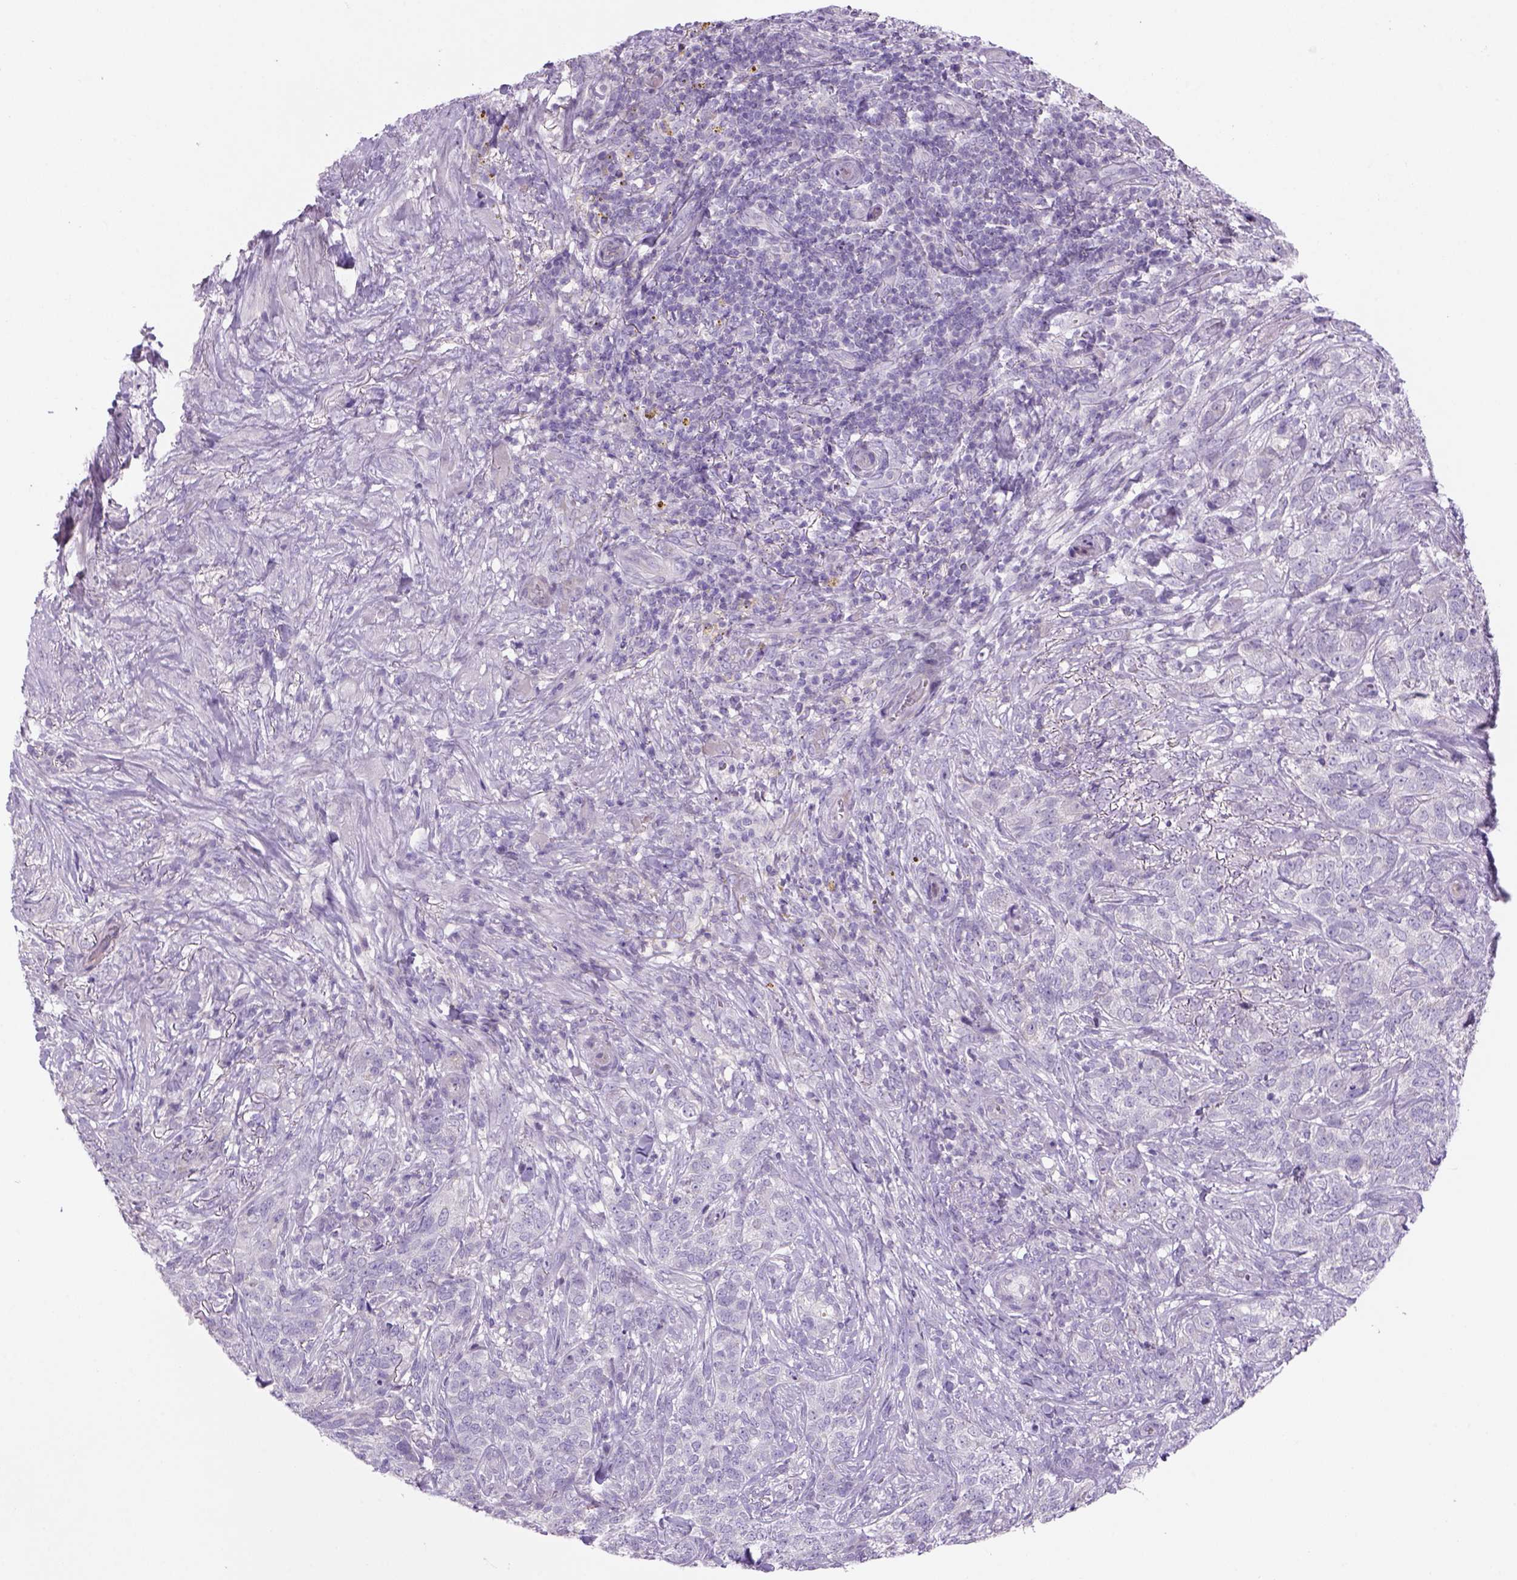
{"staining": {"intensity": "negative", "quantity": "none", "location": "none"}, "tissue": "skin cancer", "cell_type": "Tumor cells", "image_type": "cancer", "snomed": [{"axis": "morphology", "description": "Basal cell carcinoma"}, {"axis": "topography", "description": "Skin"}], "caption": "DAB immunohistochemical staining of human skin cancer (basal cell carcinoma) exhibits no significant staining in tumor cells.", "gene": "ADGRV1", "patient": {"sex": "female", "age": 69}}